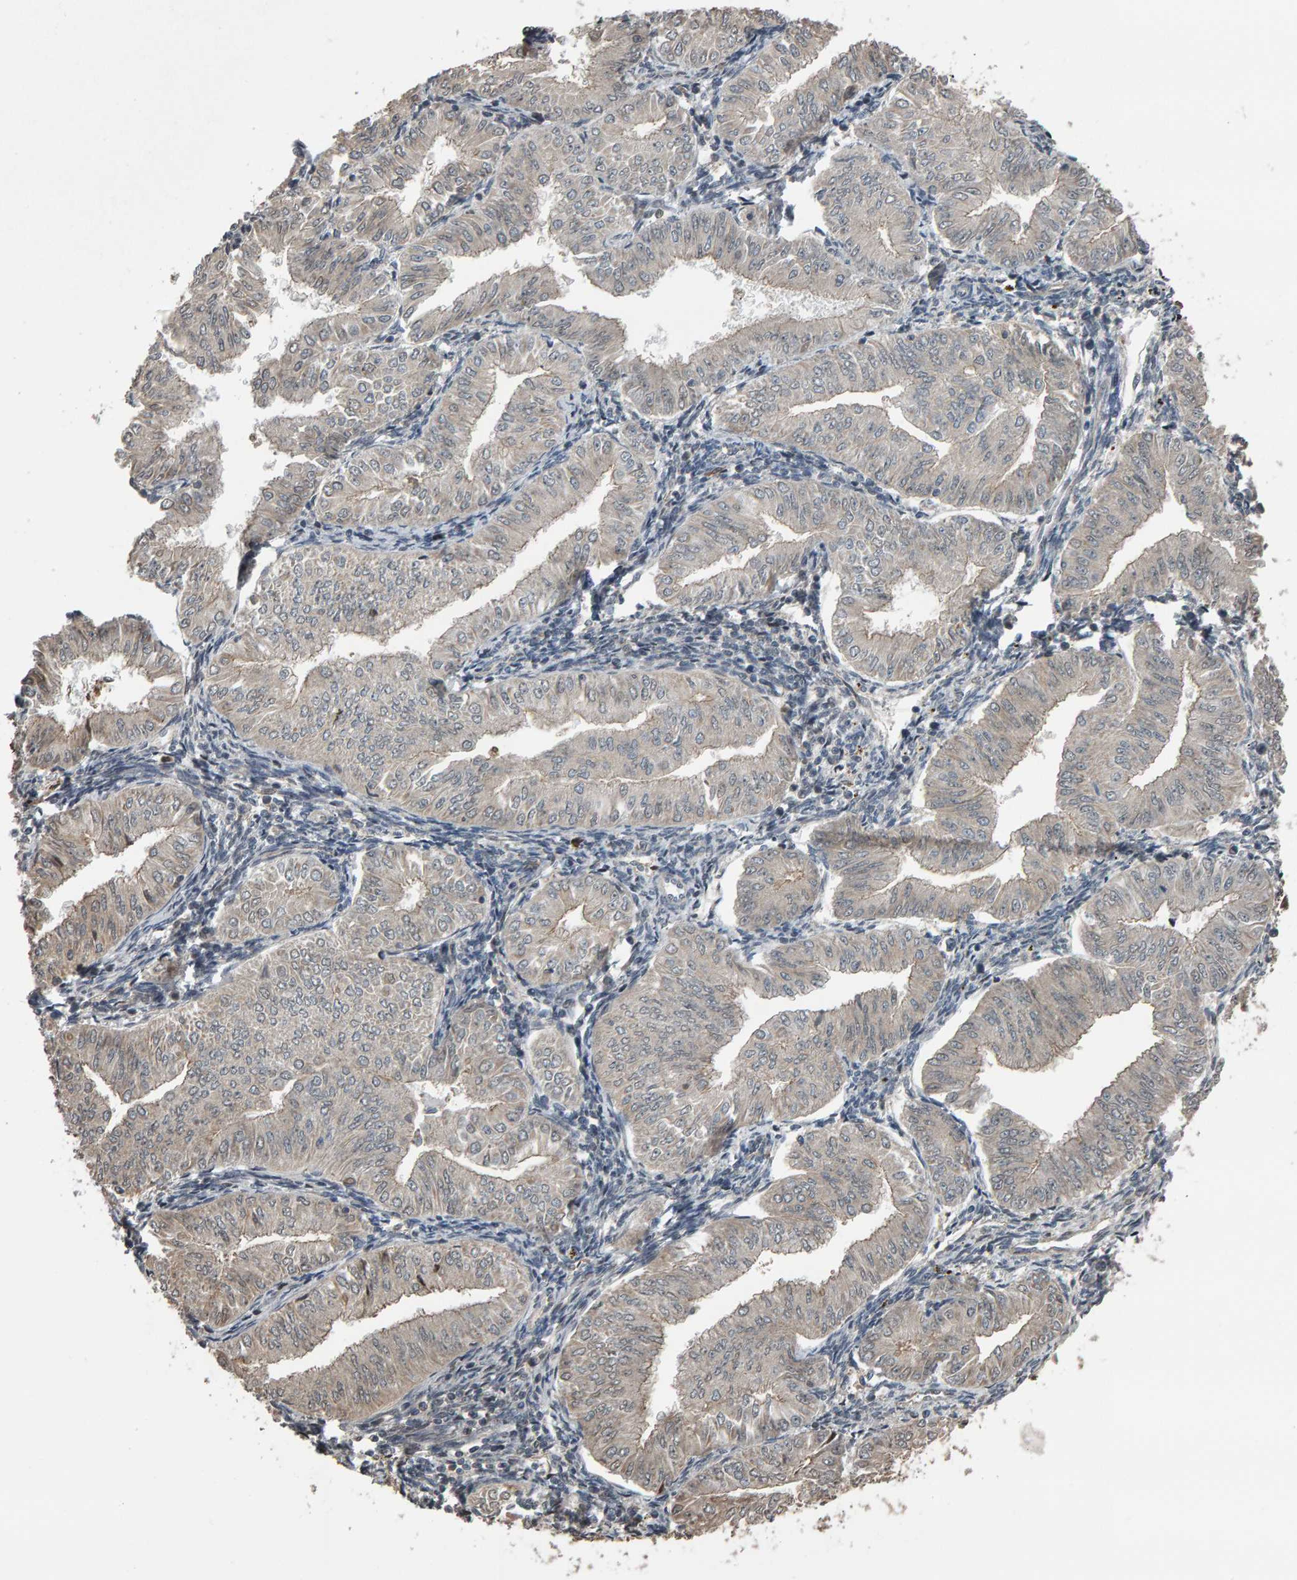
{"staining": {"intensity": "weak", "quantity": "25%-75%", "location": "cytoplasmic/membranous"}, "tissue": "endometrial cancer", "cell_type": "Tumor cells", "image_type": "cancer", "snomed": [{"axis": "morphology", "description": "Normal tissue, NOS"}, {"axis": "morphology", "description": "Adenocarcinoma, NOS"}, {"axis": "topography", "description": "Endometrium"}], "caption": "Human endometrial cancer stained for a protein (brown) exhibits weak cytoplasmic/membranous positive positivity in about 25%-75% of tumor cells.", "gene": "COASY", "patient": {"sex": "female", "age": 53}}